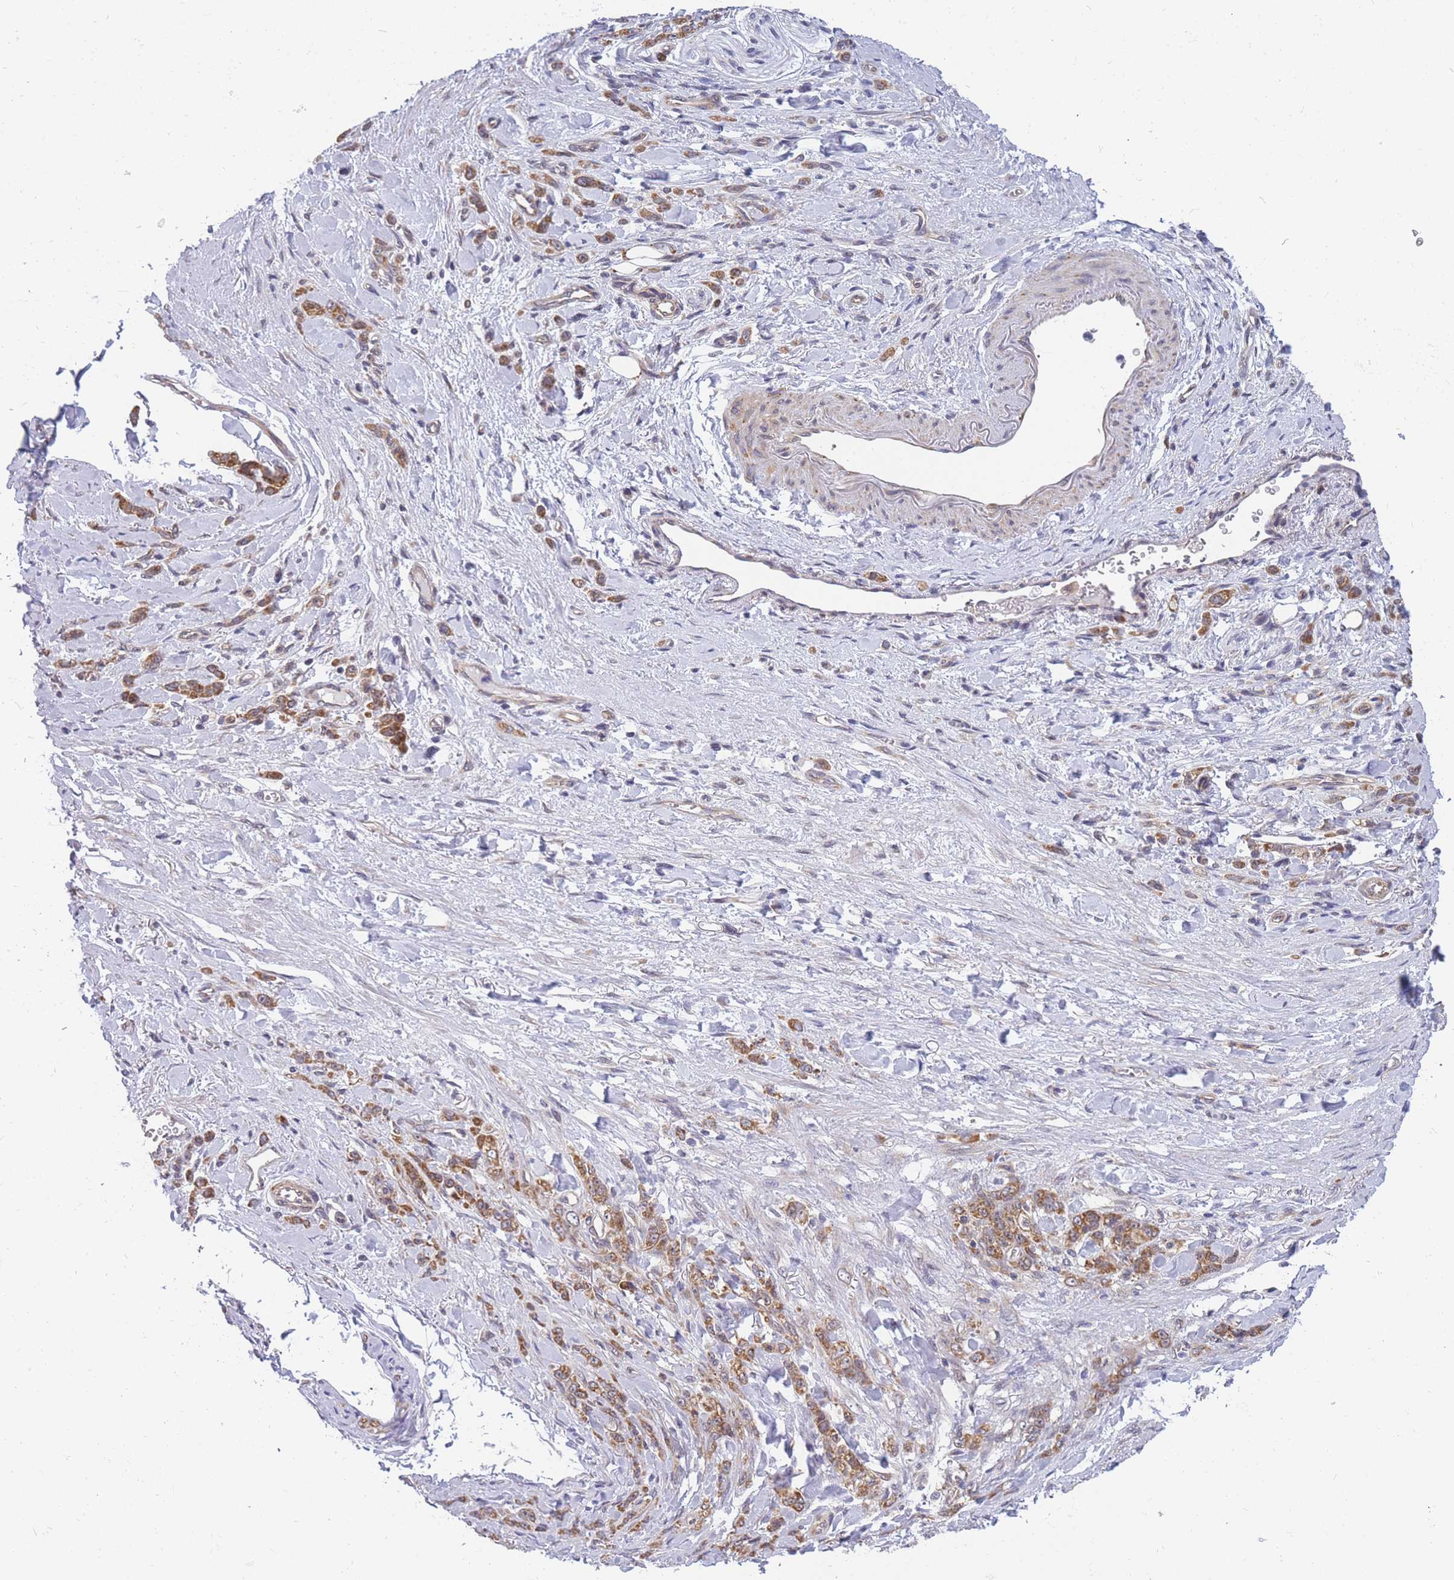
{"staining": {"intensity": "moderate", "quantity": ">75%", "location": "cytoplasmic/membranous"}, "tissue": "stomach cancer", "cell_type": "Tumor cells", "image_type": "cancer", "snomed": [{"axis": "morphology", "description": "Normal tissue, NOS"}, {"axis": "morphology", "description": "Adenocarcinoma, NOS"}, {"axis": "topography", "description": "Stomach"}], "caption": "Protein expression by IHC demonstrates moderate cytoplasmic/membranous positivity in about >75% of tumor cells in adenocarcinoma (stomach). The staining is performed using DAB brown chromogen to label protein expression. The nuclei are counter-stained blue using hematoxylin.", "gene": "MRPL23", "patient": {"sex": "male", "age": 82}}